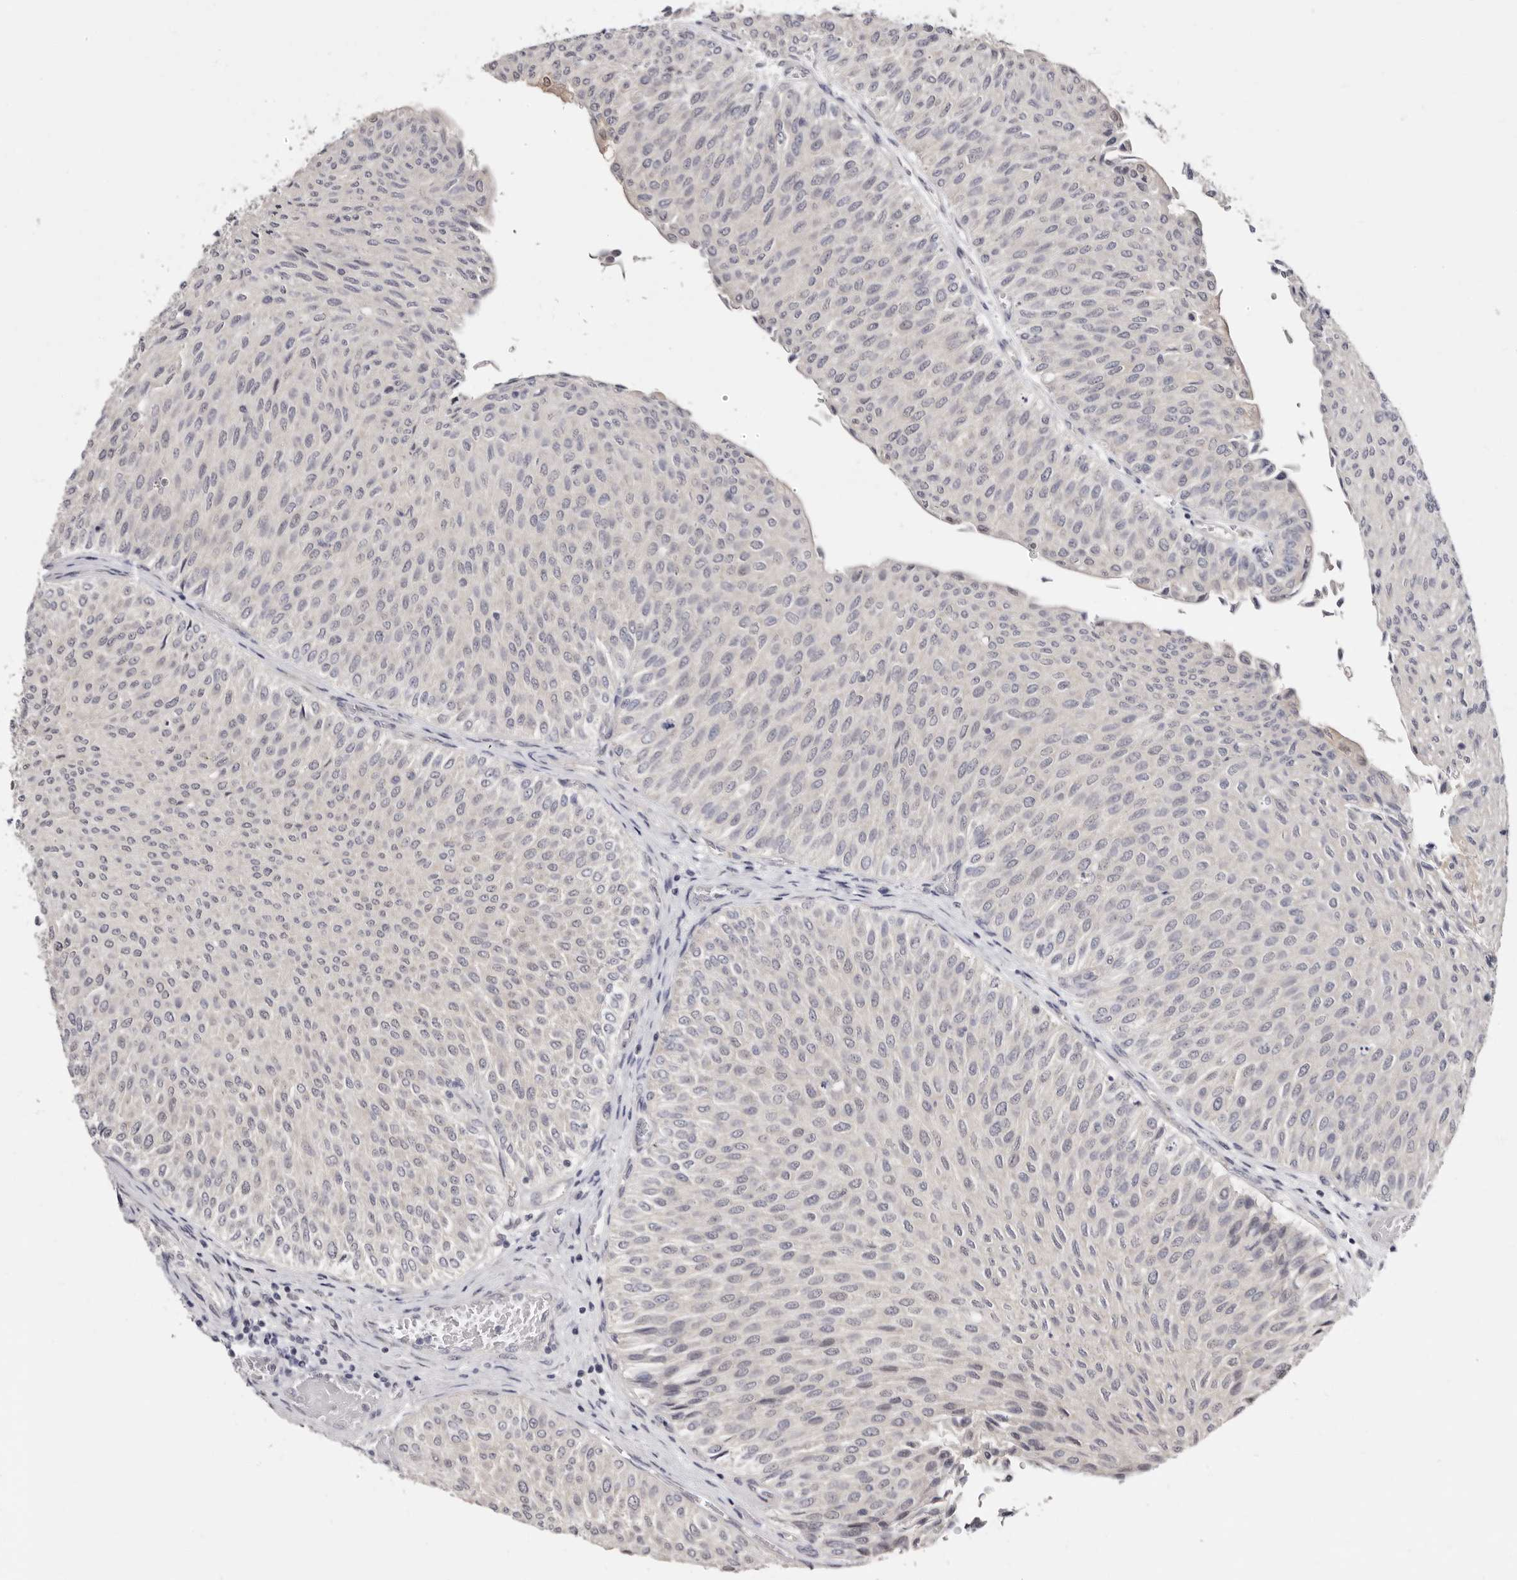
{"staining": {"intensity": "negative", "quantity": "none", "location": "none"}, "tissue": "urothelial cancer", "cell_type": "Tumor cells", "image_type": "cancer", "snomed": [{"axis": "morphology", "description": "Urothelial carcinoma, Low grade"}, {"axis": "topography", "description": "Urinary bladder"}], "caption": "This is an immunohistochemistry (IHC) micrograph of human urothelial cancer. There is no staining in tumor cells.", "gene": "KLHL4", "patient": {"sex": "male", "age": 78}}